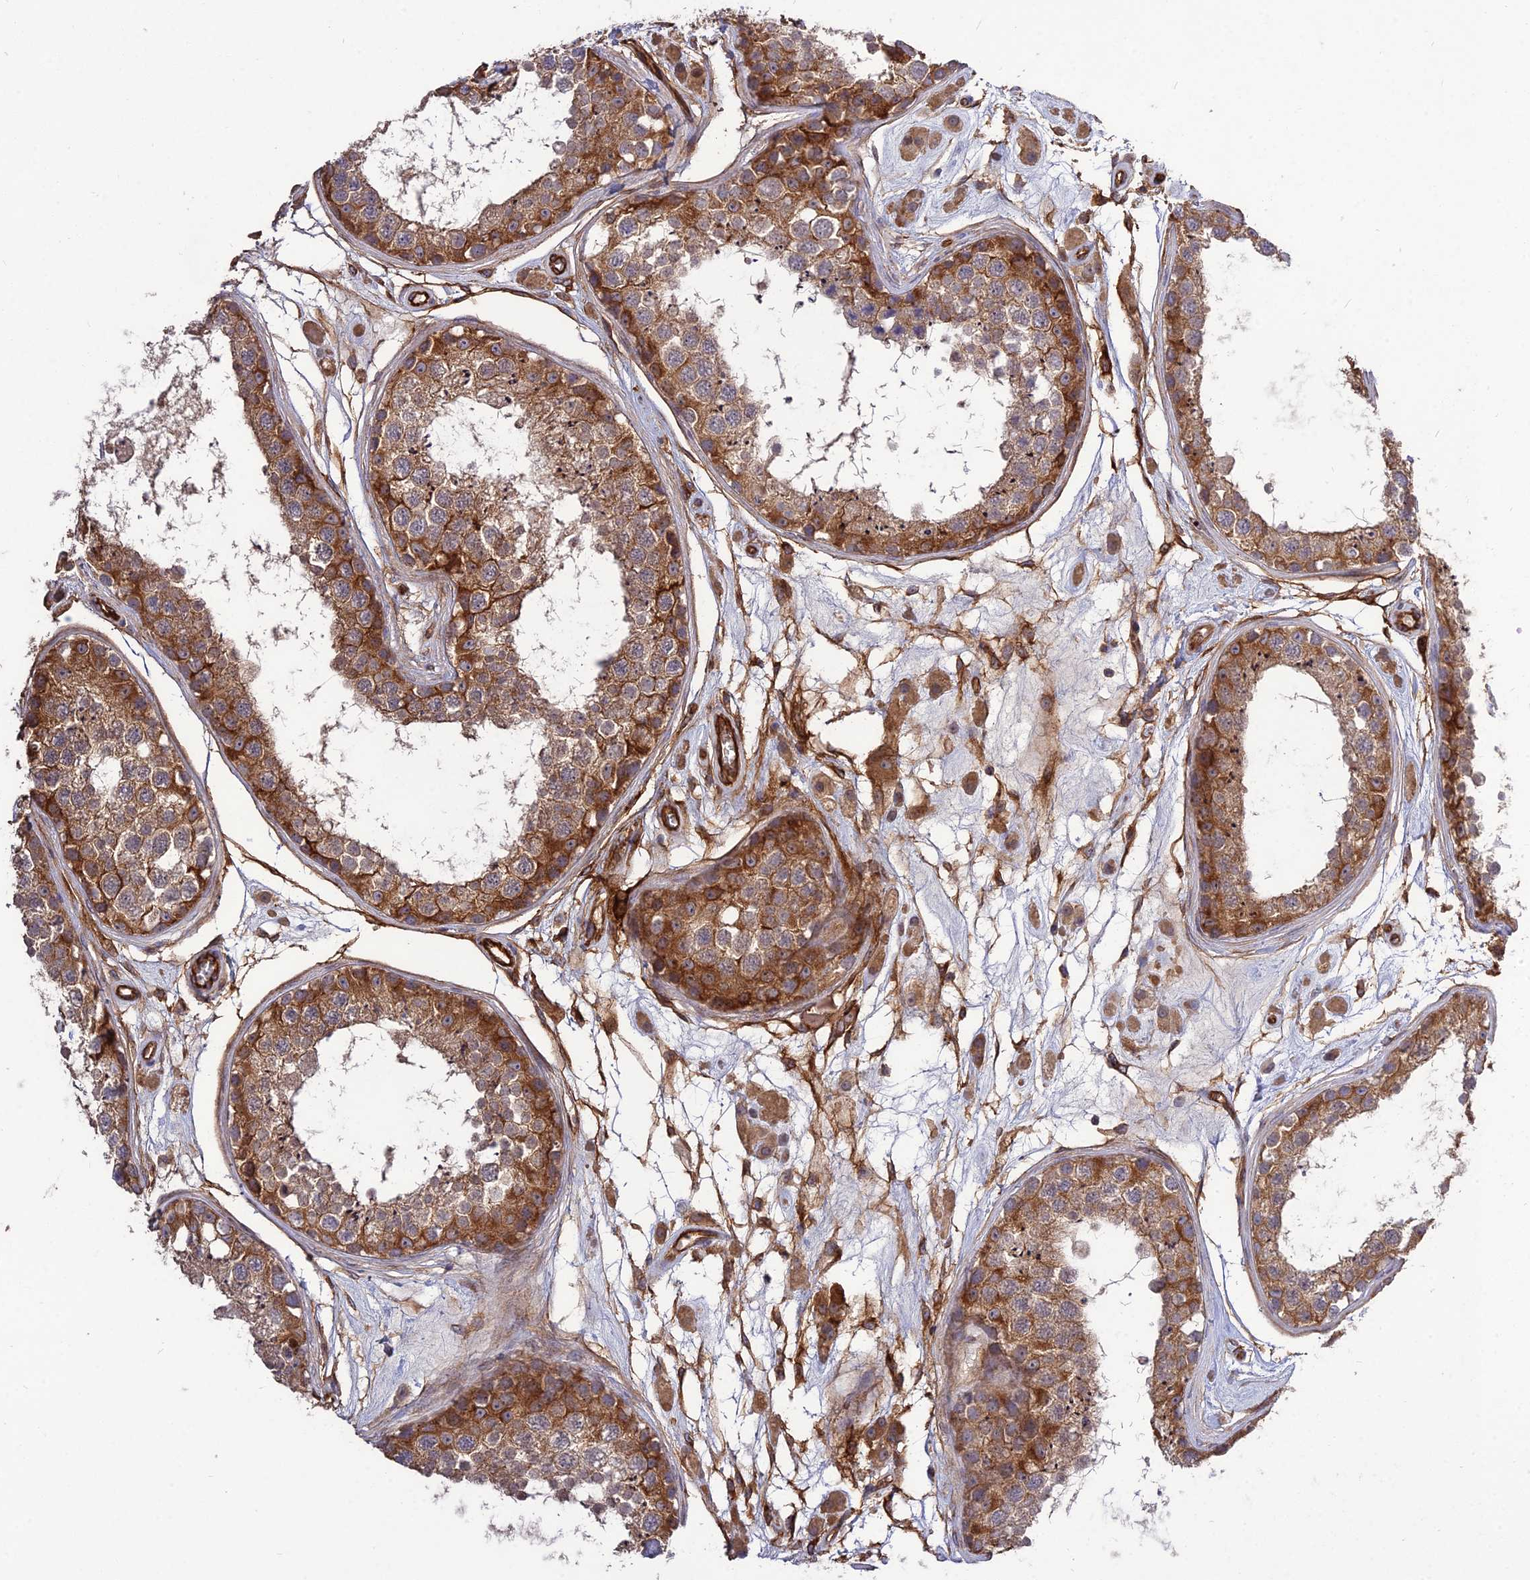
{"staining": {"intensity": "moderate", "quantity": ">75%", "location": "cytoplasmic/membranous"}, "tissue": "testis", "cell_type": "Cells in seminiferous ducts", "image_type": "normal", "snomed": [{"axis": "morphology", "description": "Normal tissue, NOS"}, {"axis": "topography", "description": "Testis"}], "caption": "Human testis stained with a brown dye shows moderate cytoplasmic/membranous positive positivity in approximately >75% of cells in seminiferous ducts.", "gene": "CRTAP", "patient": {"sex": "male", "age": 25}}